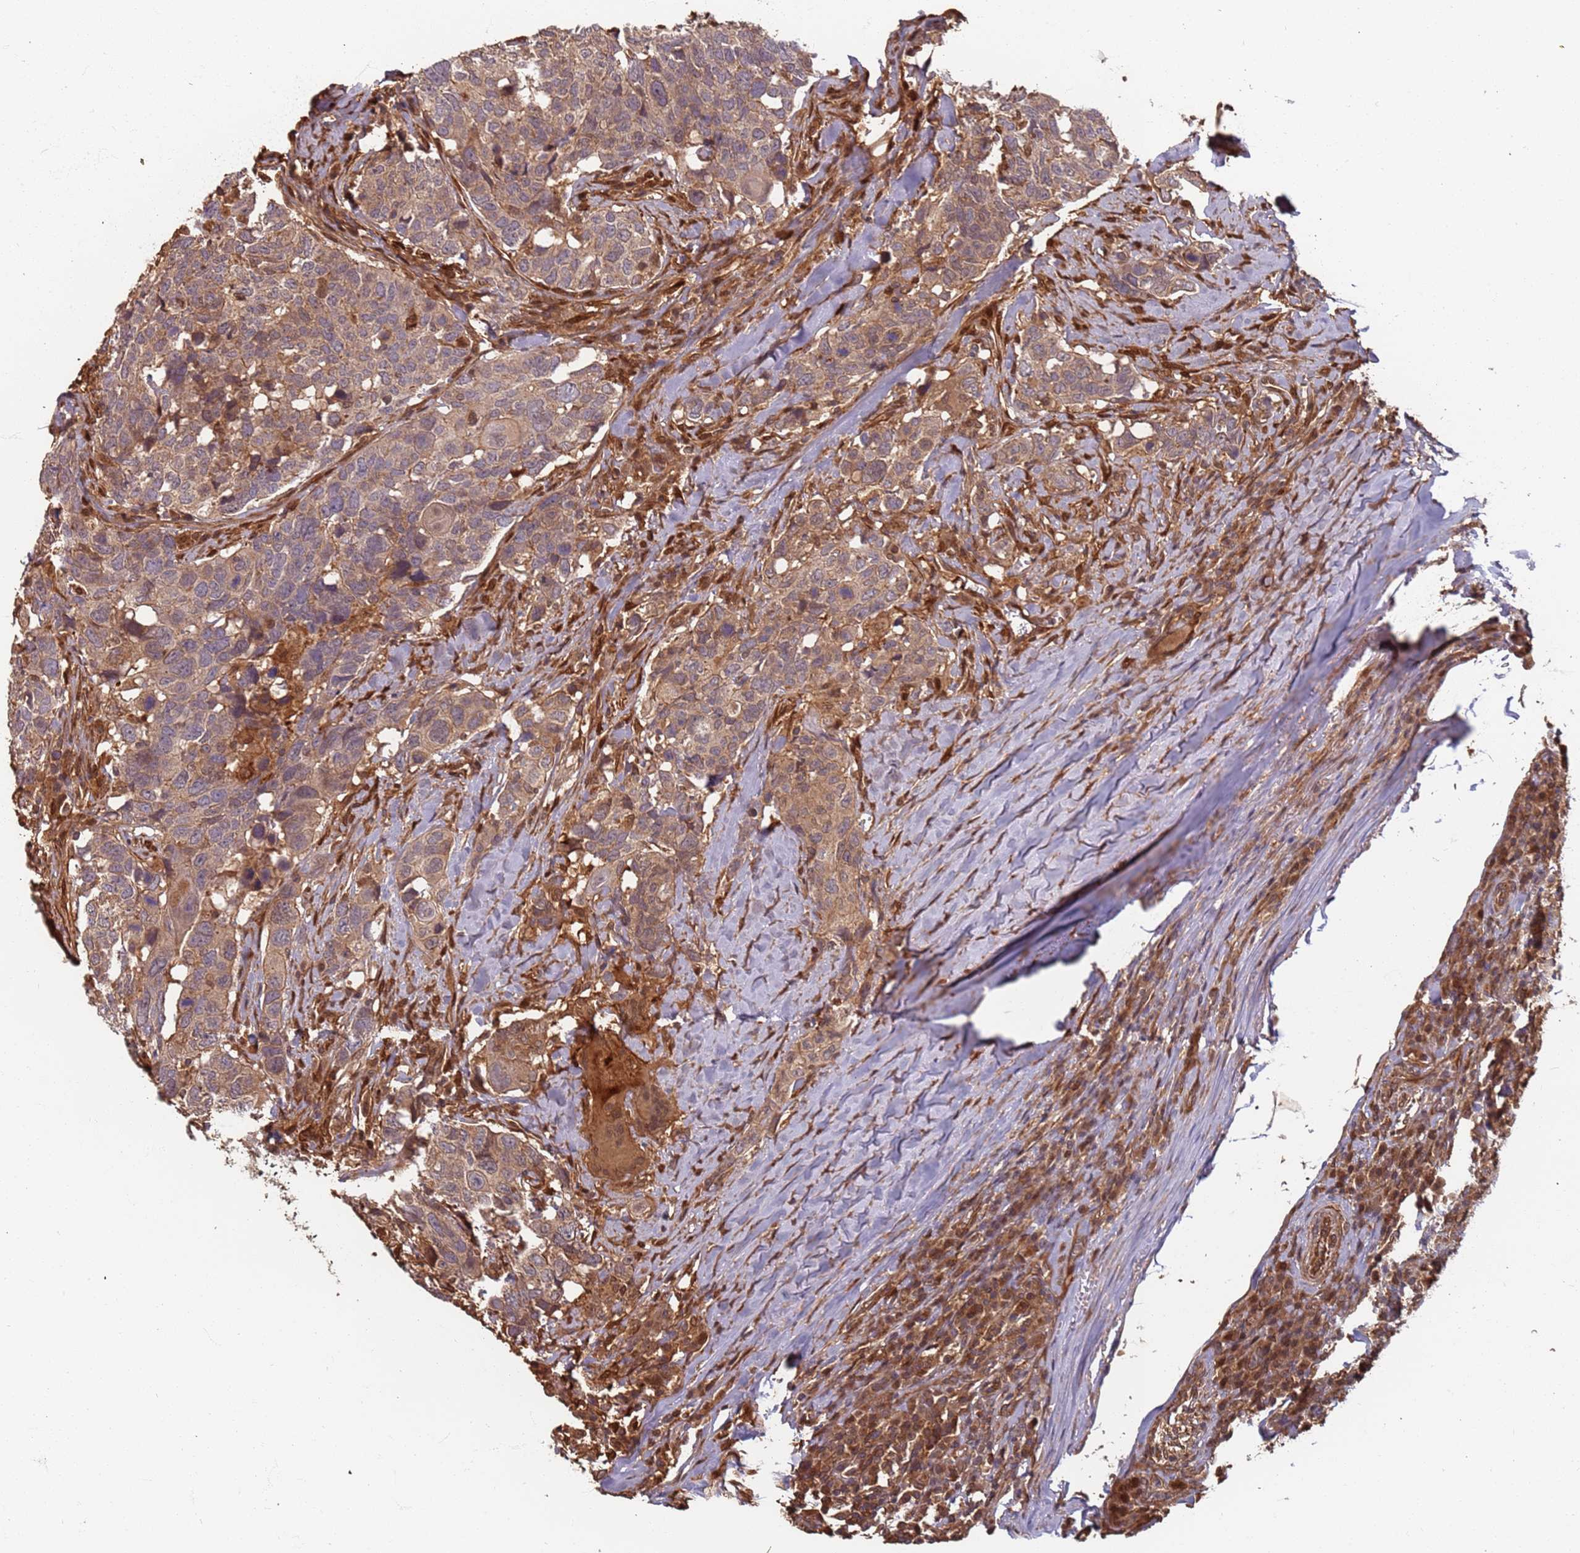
{"staining": {"intensity": "weak", "quantity": ">75%", "location": "cytoplasmic/membranous"}, "tissue": "head and neck cancer", "cell_type": "Tumor cells", "image_type": "cancer", "snomed": [{"axis": "morphology", "description": "Normal tissue, NOS"}, {"axis": "morphology", "description": "Squamous cell carcinoma, NOS"}, {"axis": "topography", "description": "Skeletal muscle"}, {"axis": "topography", "description": "Vascular tissue"}, {"axis": "topography", "description": "Peripheral nerve tissue"}, {"axis": "topography", "description": "Head-Neck"}], "caption": "Head and neck squamous cell carcinoma tissue reveals weak cytoplasmic/membranous staining in about >75% of tumor cells, visualized by immunohistochemistry.", "gene": "SDCCAG8", "patient": {"sex": "male", "age": 66}}